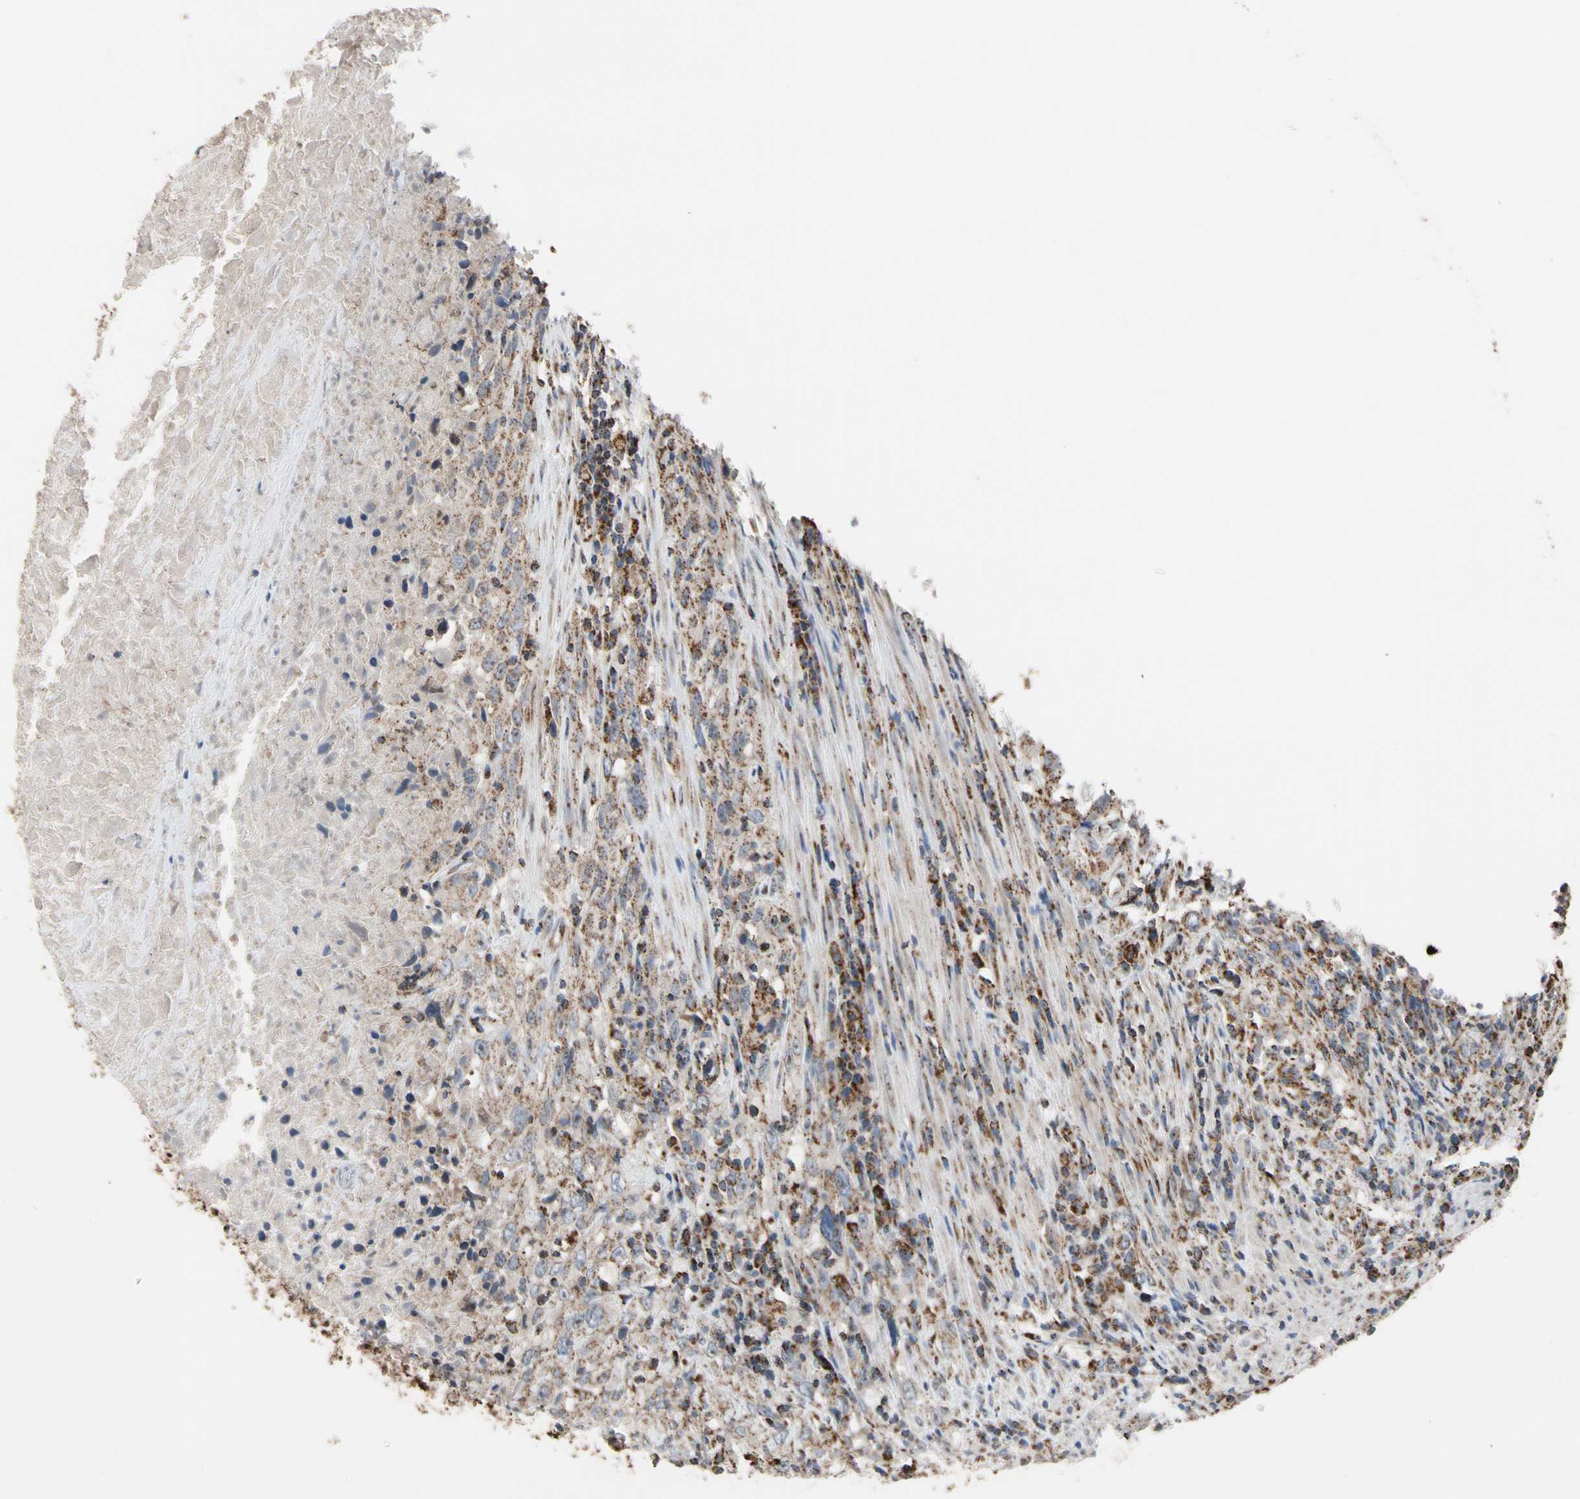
{"staining": {"intensity": "moderate", "quantity": ">75%", "location": "cytoplasmic/membranous"}, "tissue": "urothelial cancer", "cell_type": "Tumor cells", "image_type": "cancer", "snomed": [{"axis": "morphology", "description": "Urothelial carcinoma, High grade"}, {"axis": "topography", "description": "Urinary bladder"}], "caption": "Urothelial carcinoma (high-grade) stained with immunohistochemistry exhibits moderate cytoplasmic/membranous staining in about >75% of tumor cells. (DAB IHC with brightfield microscopy, high magnification).", "gene": "FAM110B", "patient": {"sex": "male", "age": 61}}